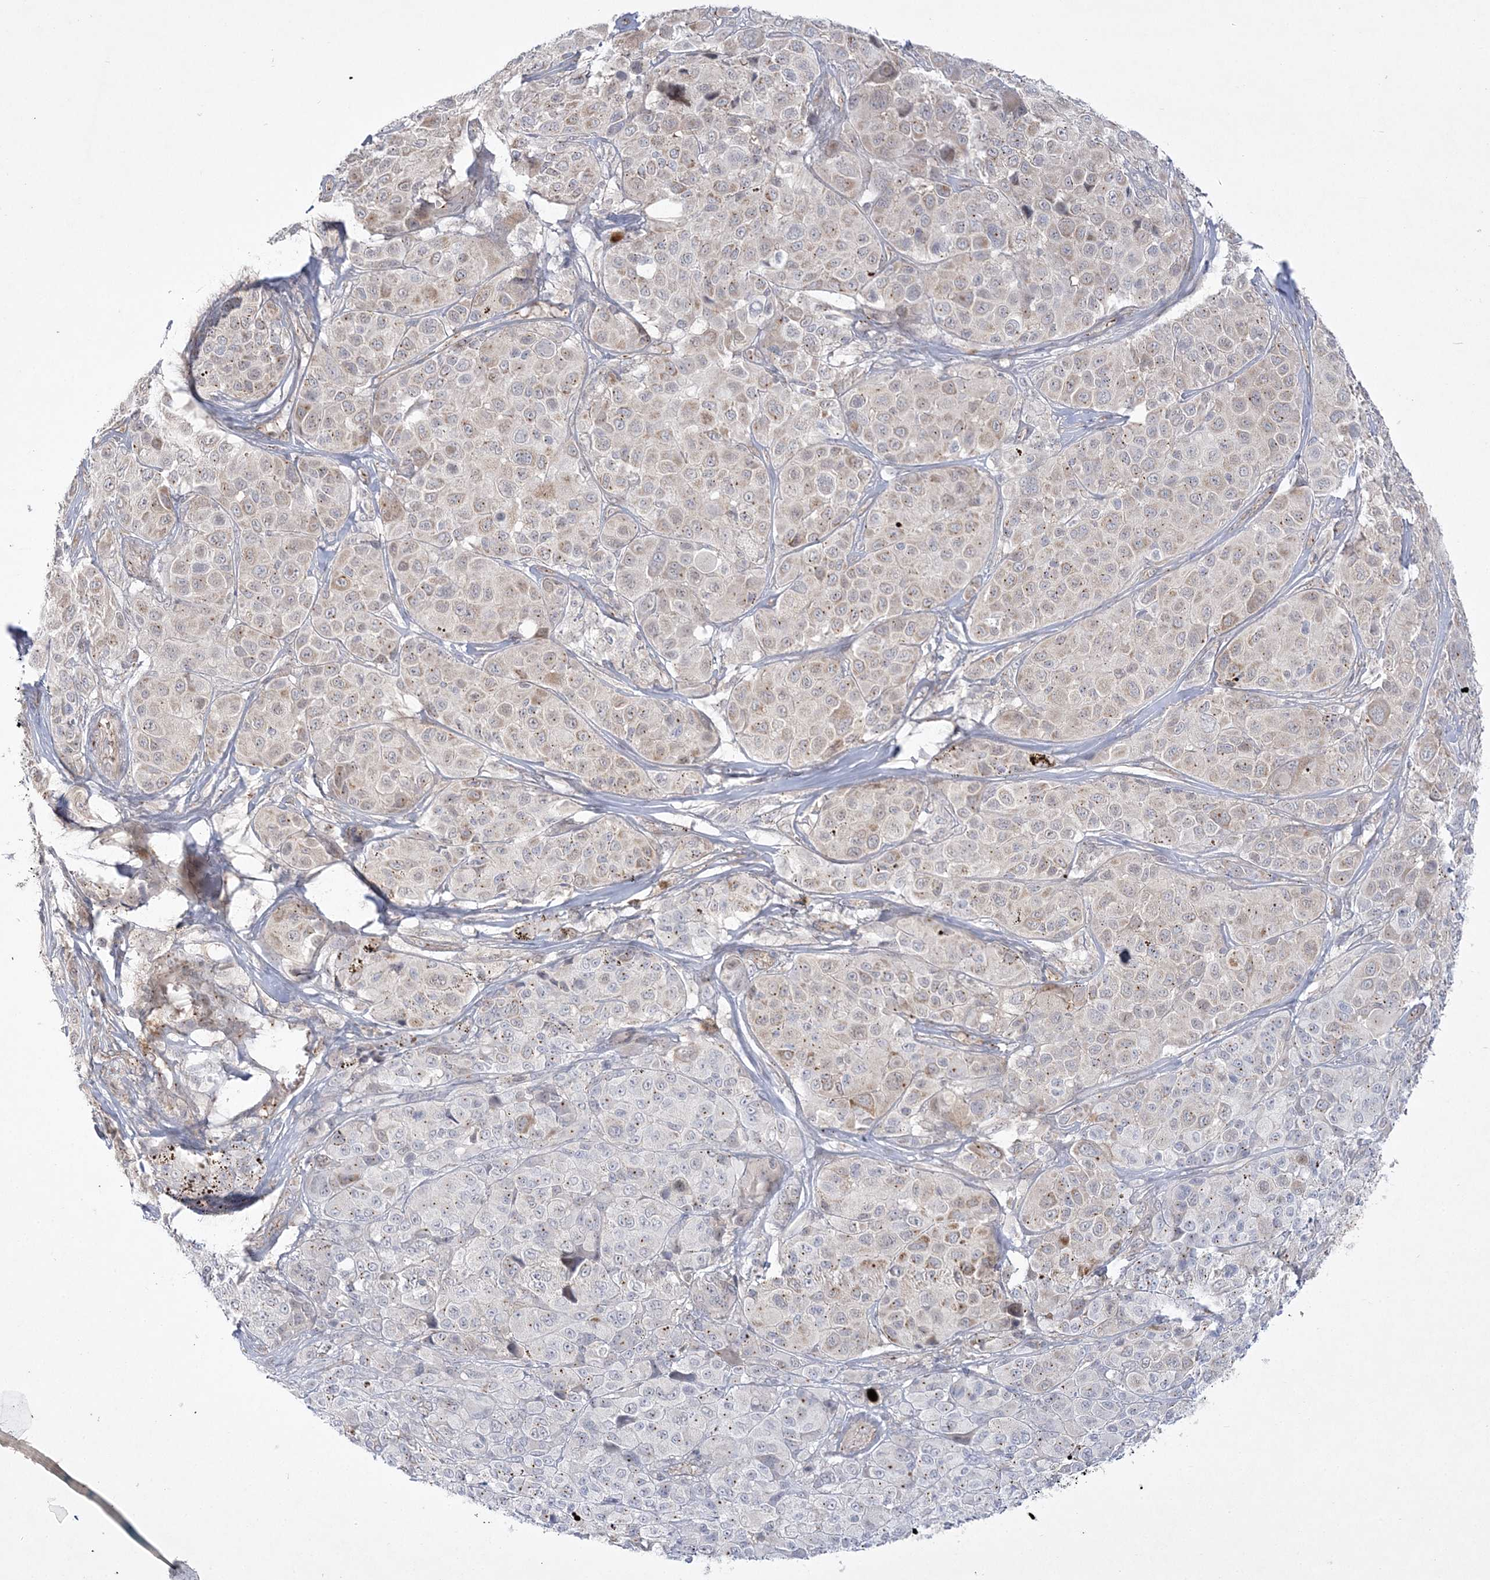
{"staining": {"intensity": "weak", "quantity": "25%-75%", "location": "cytoplasmic/membranous"}, "tissue": "melanoma", "cell_type": "Tumor cells", "image_type": "cancer", "snomed": [{"axis": "morphology", "description": "Malignant melanoma, NOS"}, {"axis": "topography", "description": "Skin of trunk"}], "caption": "A brown stain labels weak cytoplasmic/membranous staining of a protein in melanoma tumor cells. The staining was performed using DAB, with brown indicating positive protein expression. Nuclei are stained blue with hematoxylin.", "gene": "ADAMTS12", "patient": {"sex": "male", "age": 71}}